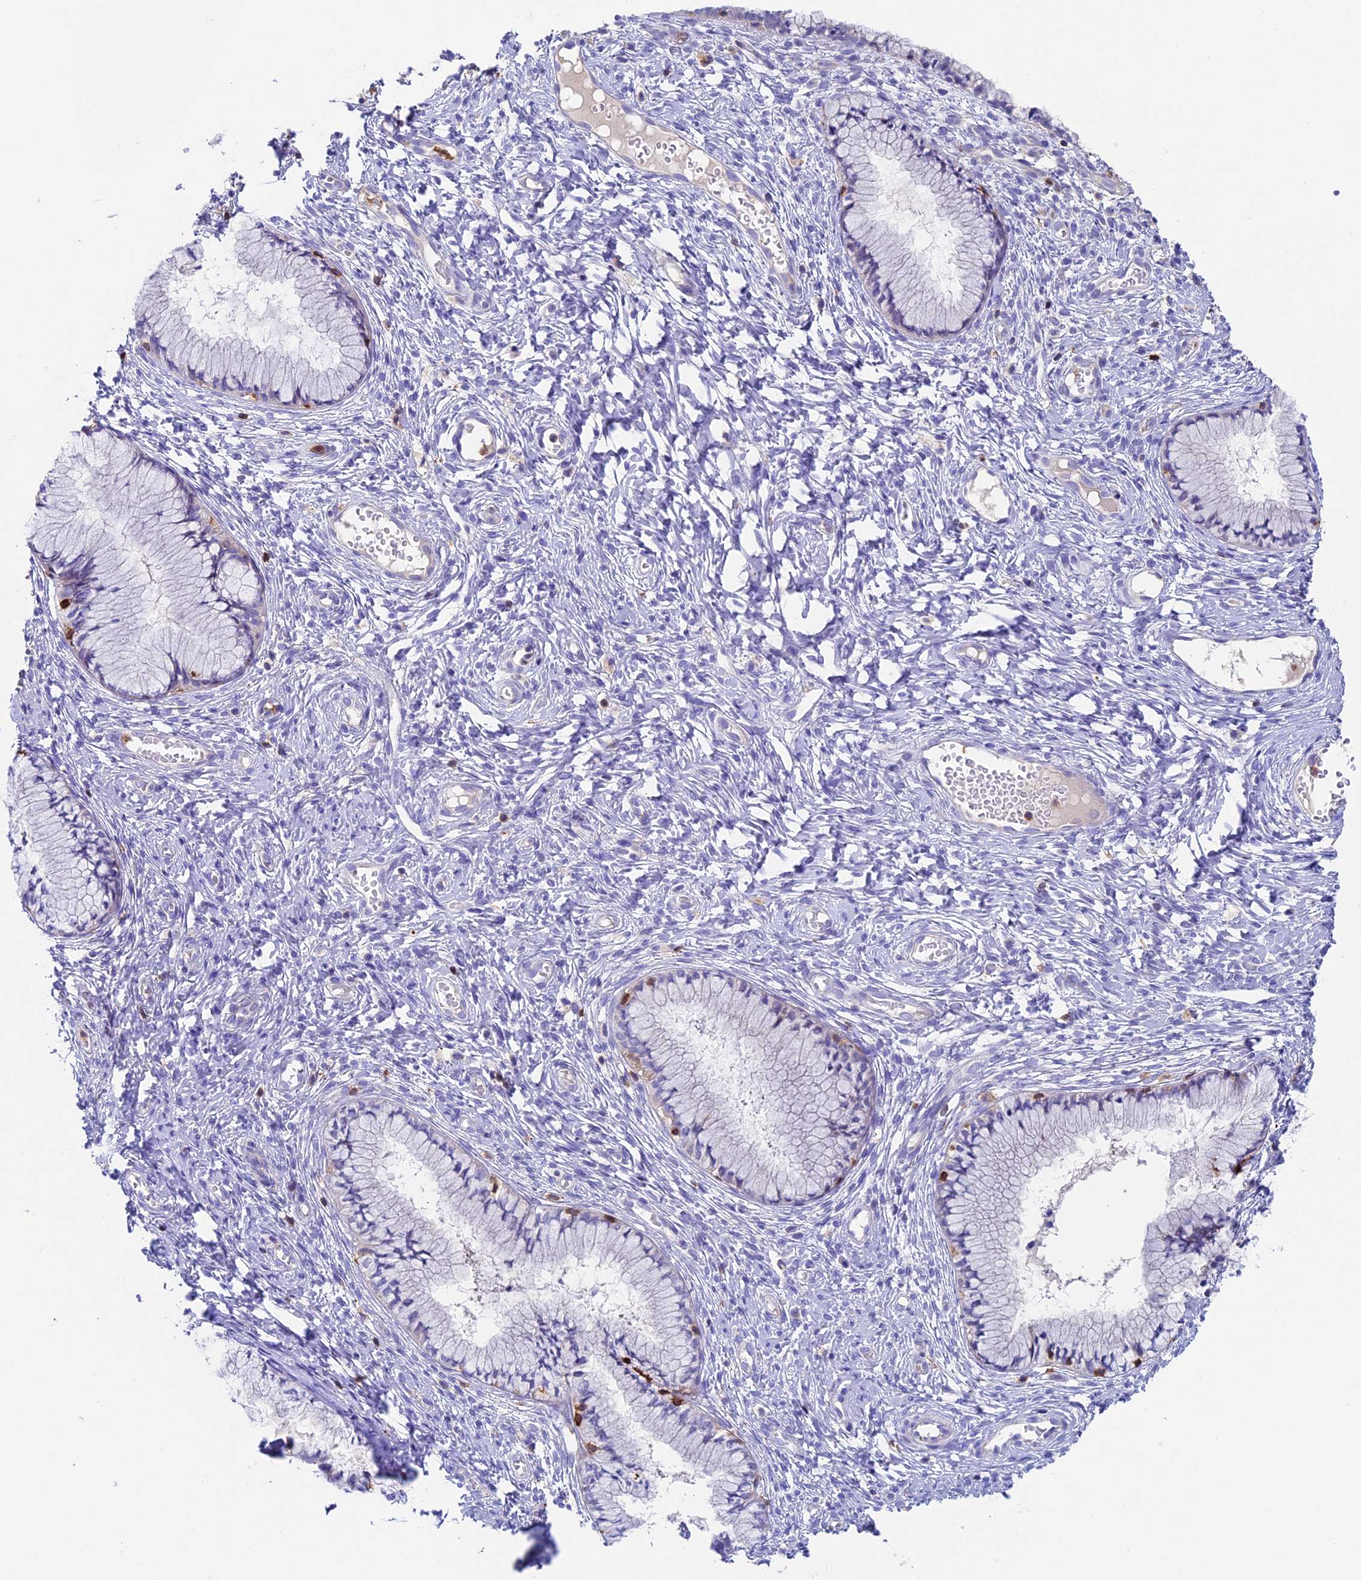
{"staining": {"intensity": "negative", "quantity": "none", "location": "none"}, "tissue": "cervix", "cell_type": "Glandular cells", "image_type": "normal", "snomed": [{"axis": "morphology", "description": "Normal tissue, NOS"}, {"axis": "topography", "description": "Cervix"}], "caption": "Photomicrograph shows no significant protein expression in glandular cells of unremarkable cervix.", "gene": "ADAT1", "patient": {"sex": "female", "age": 42}}